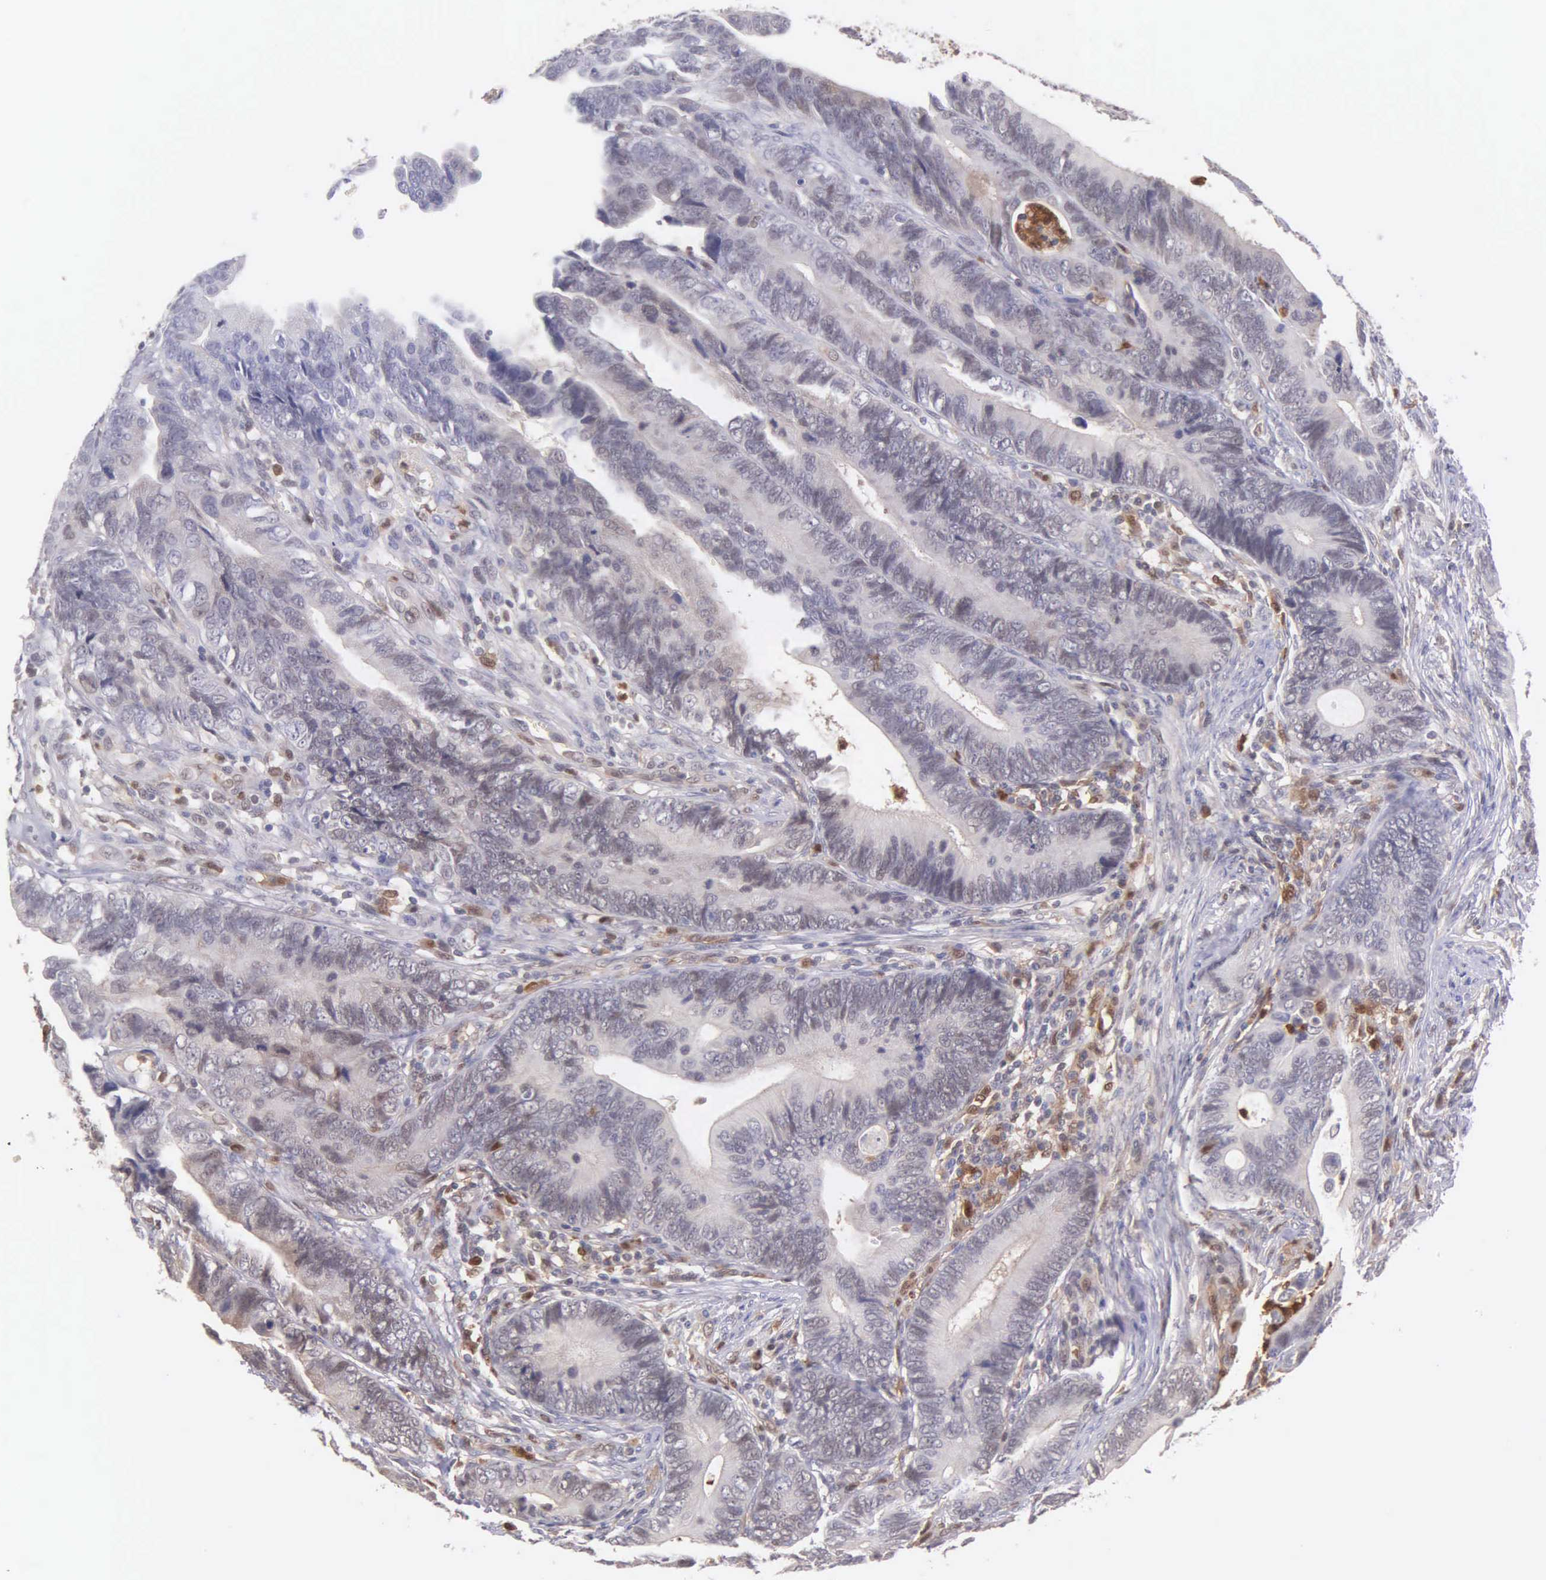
{"staining": {"intensity": "negative", "quantity": "none", "location": "none"}, "tissue": "colorectal cancer", "cell_type": "Tumor cells", "image_type": "cancer", "snomed": [{"axis": "morphology", "description": "Adenocarcinoma, NOS"}, {"axis": "topography", "description": "Colon"}], "caption": "Colorectal cancer stained for a protein using immunohistochemistry (IHC) reveals no staining tumor cells.", "gene": "BID", "patient": {"sex": "female", "age": 78}}